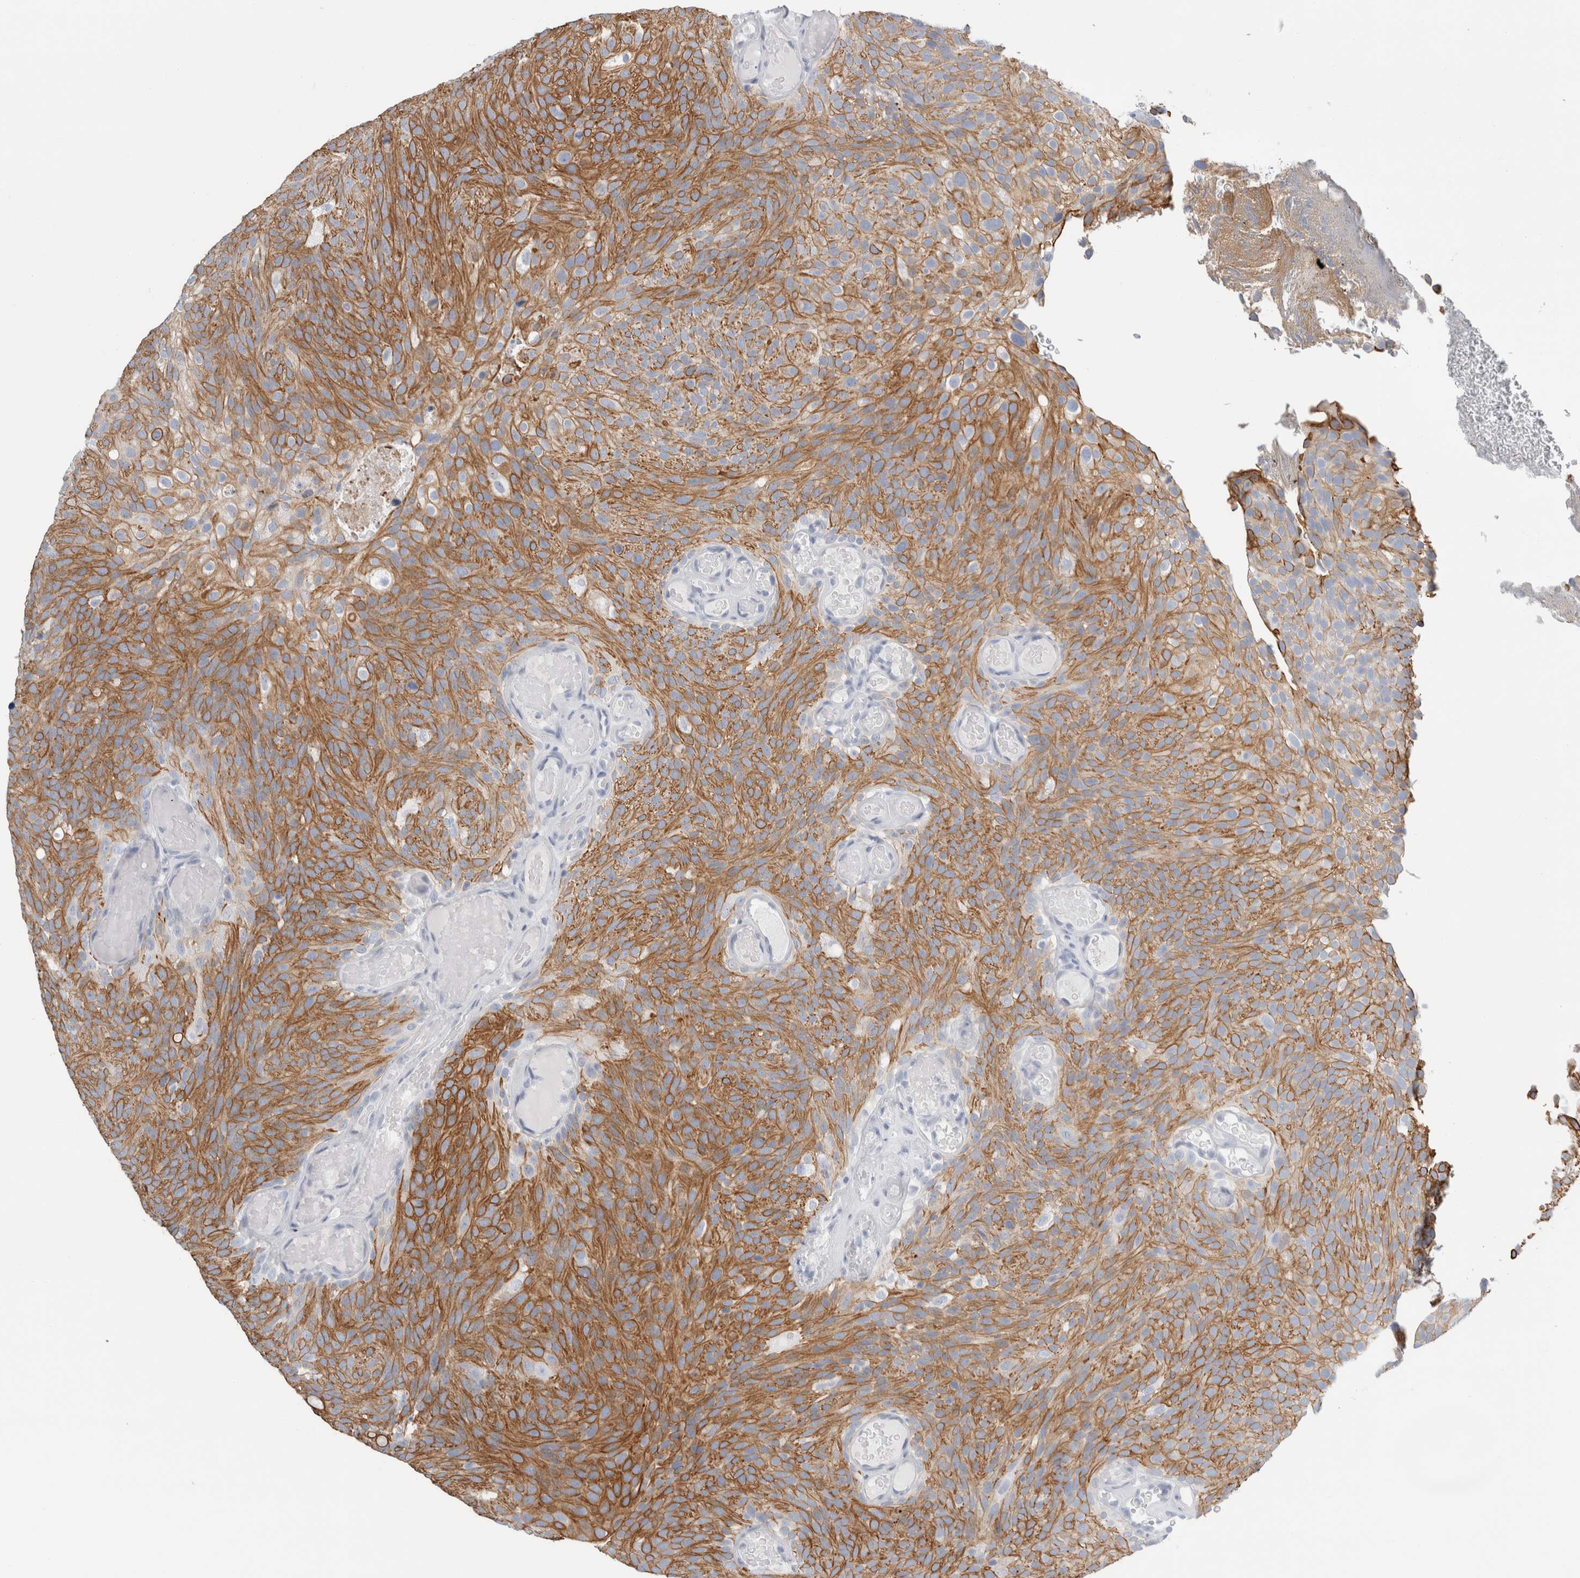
{"staining": {"intensity": "moderate", "quantity": ">75%", "location": "cytoplasmic/membranous"}, "tissue": "urothelial cancer", "cell_type": "Tumor cells", "image_type": "cancer", "snomed": [{"axis": "morphology", "description": "Urothelial carcinoma, Low grade"}, {"axis": "topography", "description": "Urinary bladder"}], "caption": "An immunohistochemistry (IHC) image of neoplastic tissue is shown. Protein staining in brown highlights moderate cytoplasmic/membranous positivity in urothelial cancer within tumor cells.", "gene": "RPH3AL", "patient": {"sex": "male", "age": 78}}